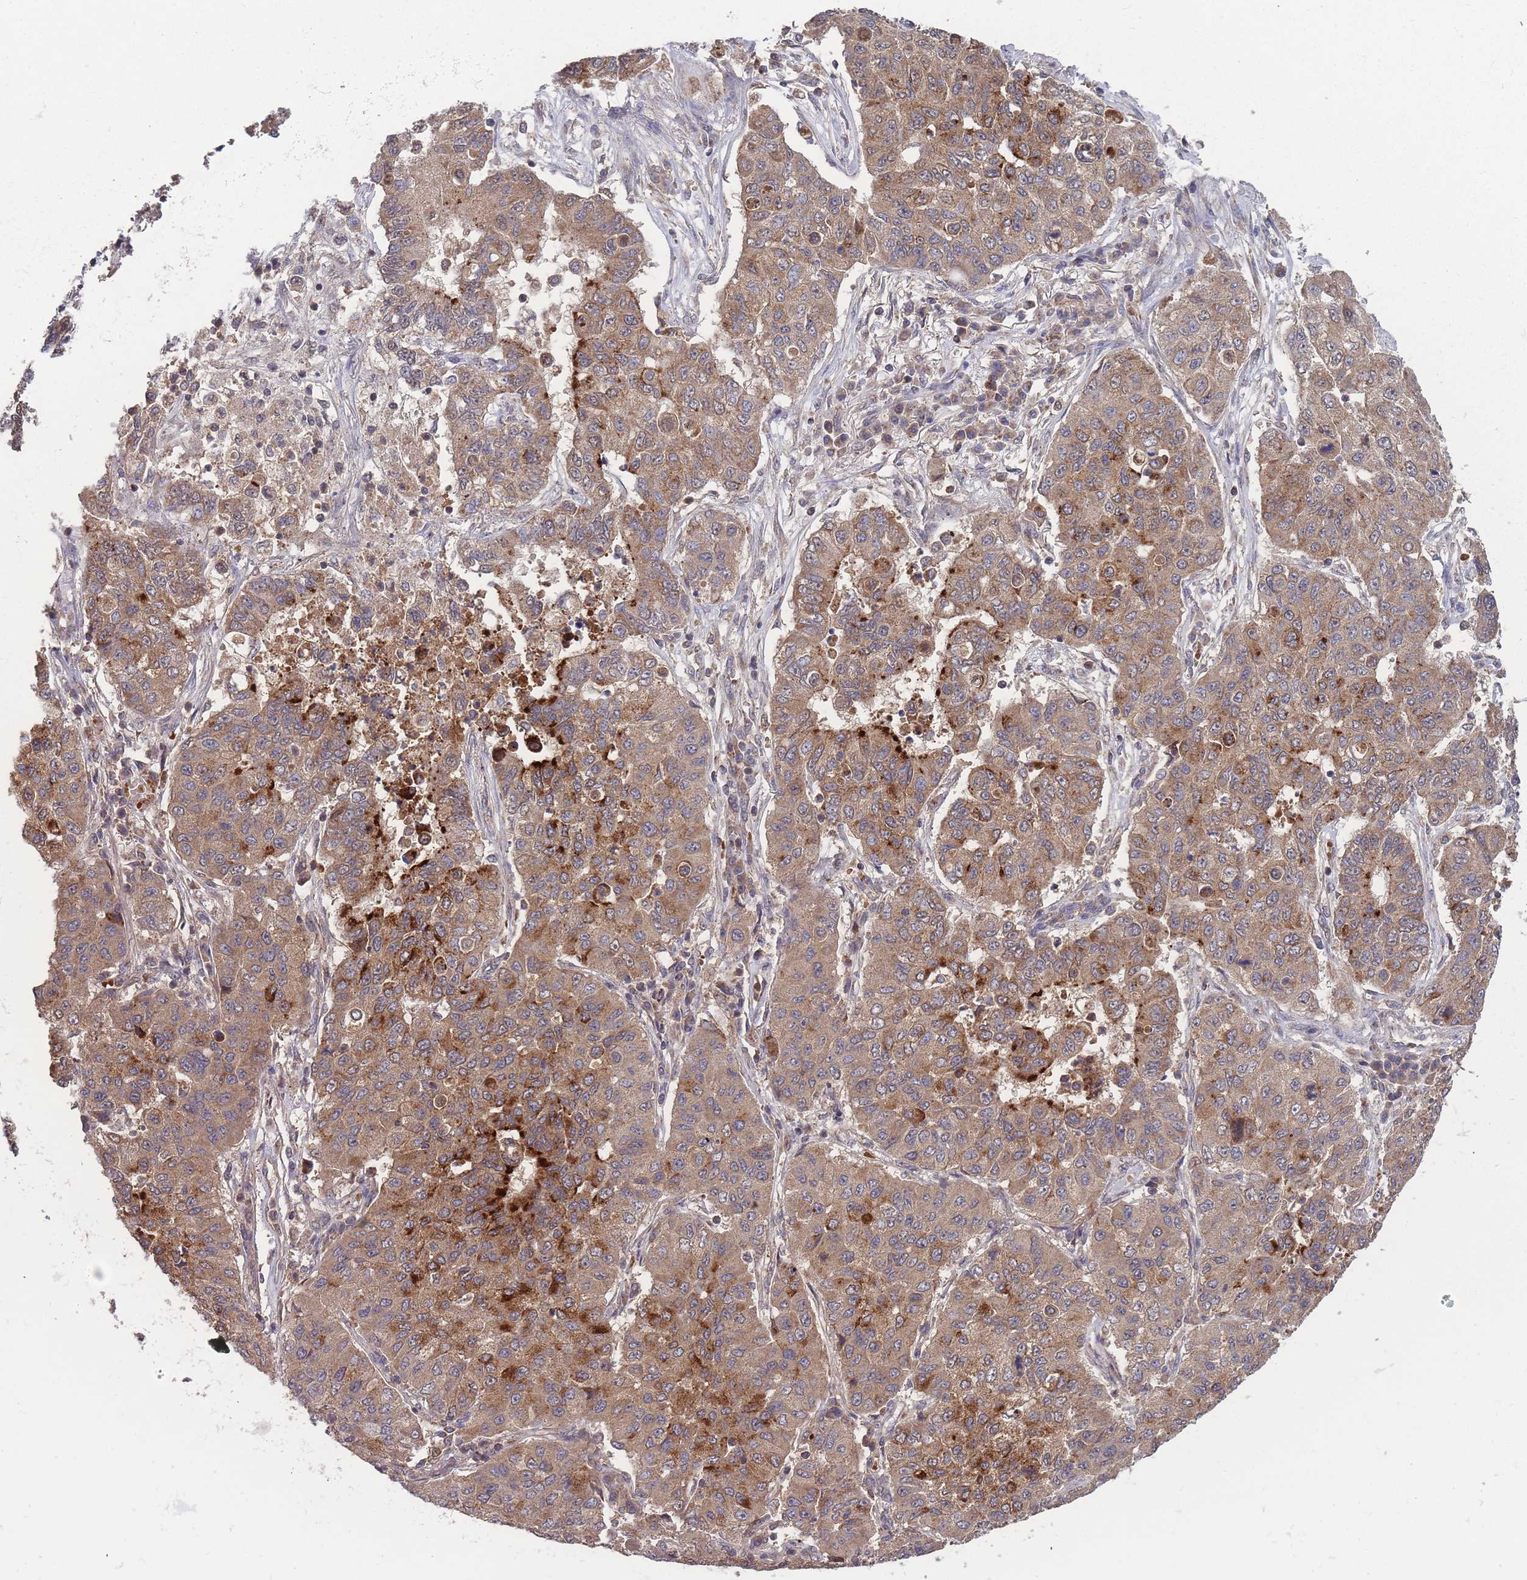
{"staining": {"intensity": "moderate", "quantity": ">75%", "location": "cytoplasmic/membranous"}, "tissue": "lung cancer", "cell_type": "Tumor cells", "image_type": "cancer", "snomed": [{"axis": "morphology", "description": "Squamous cell carcinoma, NOS"}, {"axis": "topography", "description": "Lung"}], "caption": "Immunohistochemical staining of lung squamous cell carcinoma demonstrates medium levels of moderate cytoplasmic/membranous staining in approximately >75% of tumor cells.", "gene": "SLC35B4", "patient": {"sex": "male", "age": 74}}